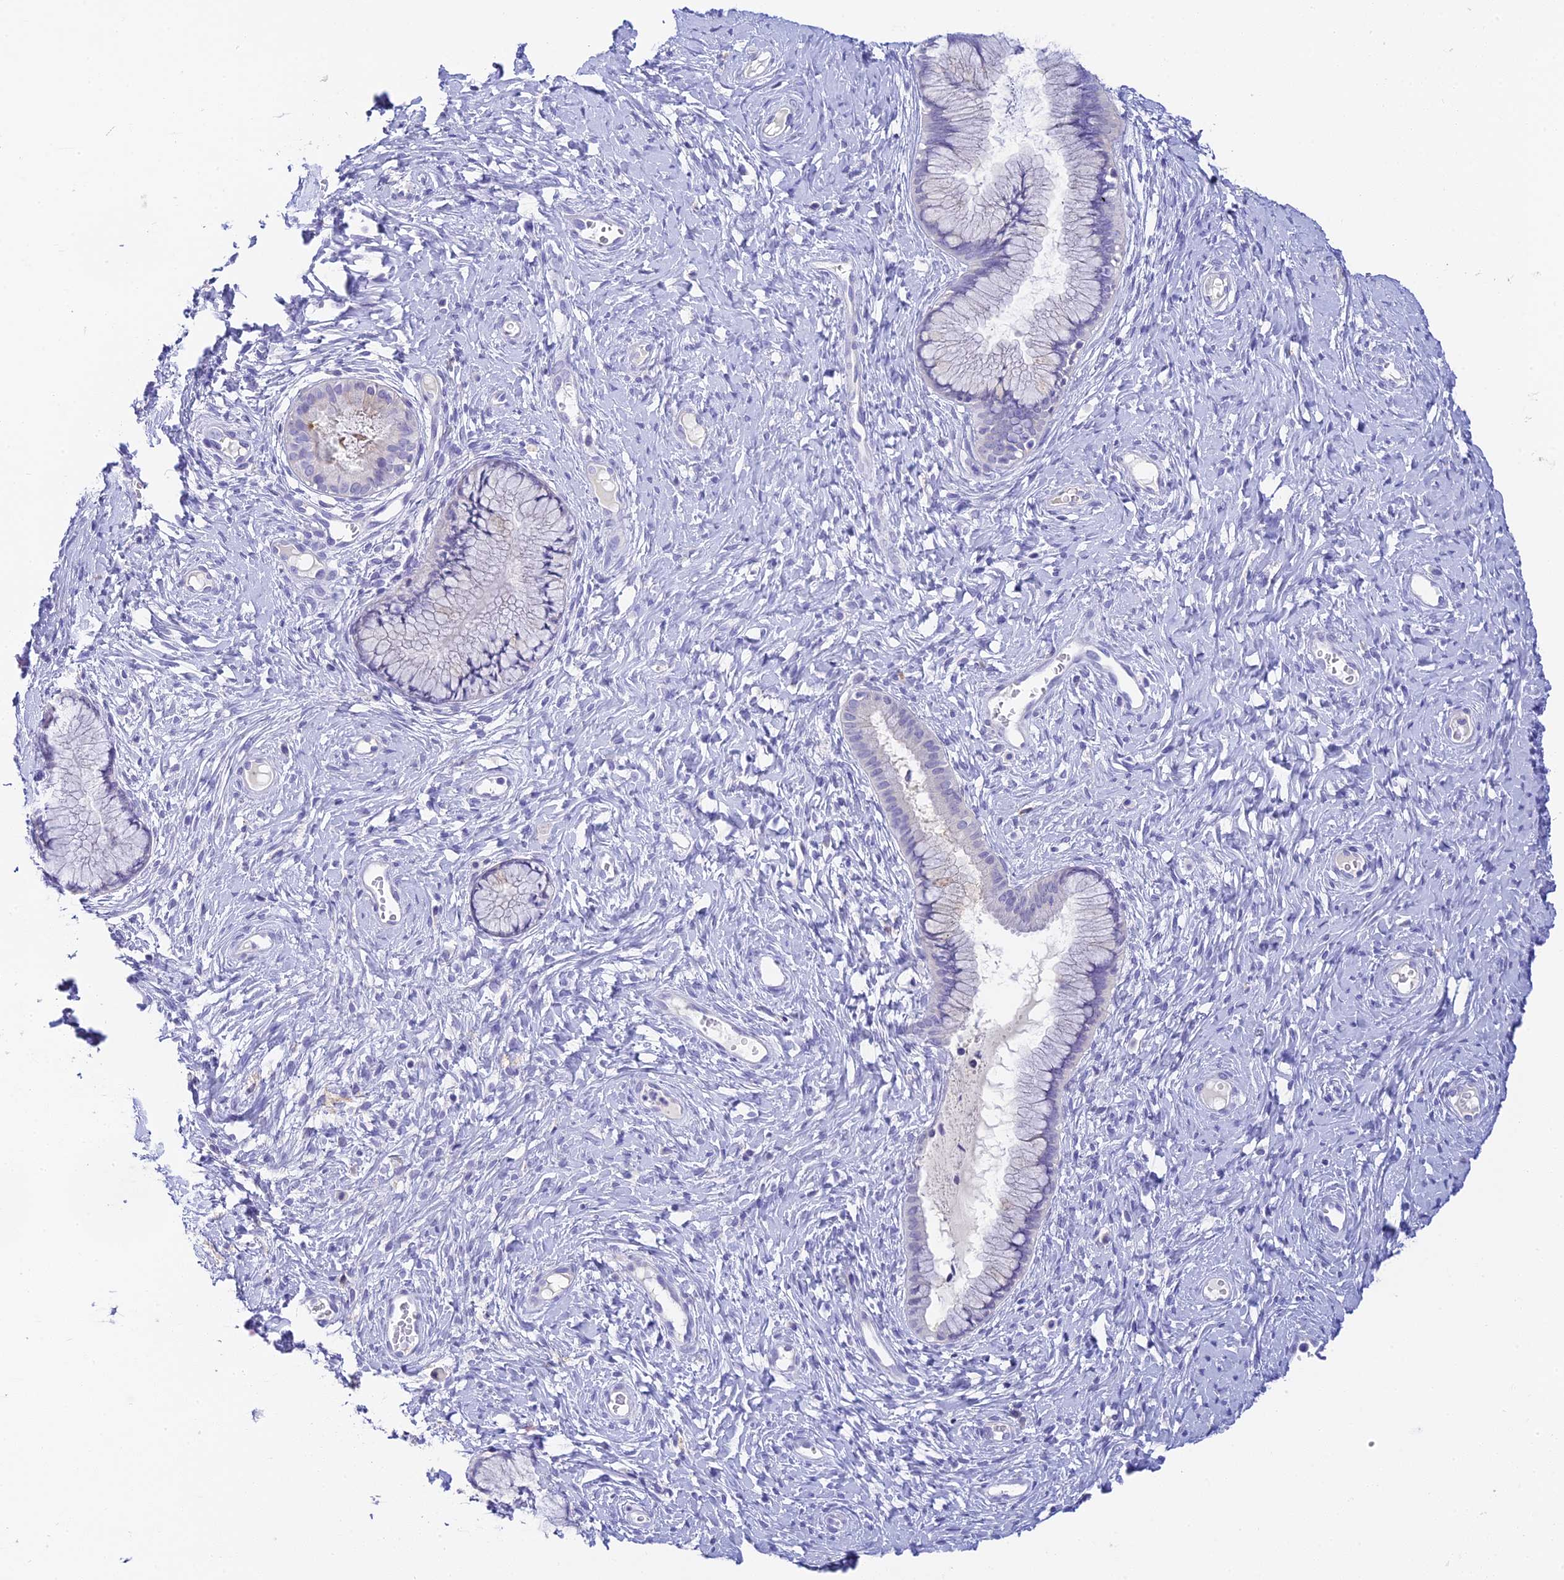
{"staining": {"intensity": "moderate", "quantity": "<25%", "location": "cytoplasmic/membranous"}, "tissue": "cervix", "cell_type": "Glandular cells", "image_type": "normal", "snomed": [{"axis": "morphology", "description": "Normal tissue, NOS"}, {"axis": "topography", "description": "Cervix"}], "caption": "The micrograph shows a brown stain indicating the presence of a protein in the cytoplasmic/membranous of glandular cells in cervix. The protein of interest is stained brown, and the nuclei are stained in blue (DAB IHC with brightfield microscopy, high magnification).", "gene": "C12orf29", "patient": {"sex": "female", "age": 42}}